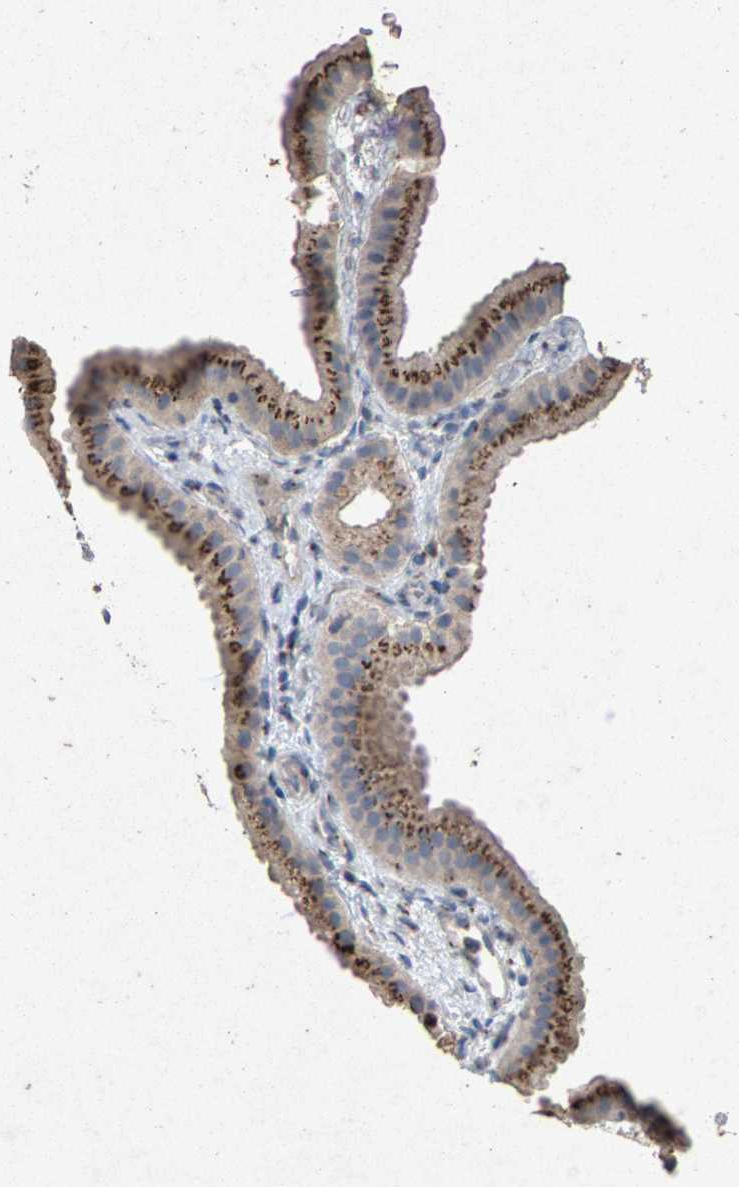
{"staining": {"intensity": "strong", "quantity": ">75%", "location": "cytoplasmic/membranous"}, "tissue": "gallbladder", "cell_type": "Glandular cells", "image_type": "normal", "snomed": [{"axis": "morphology", "description": "Normal tissue, NOS"}, {"axis": "topography", "description": "Gallbladder"}], "caption": "Protein staining of unremarkable gallbladder demonstrates strong cytoplasmic/membranous expression in about >75% of glandular cells. (brown staining indicates protein expression, while blue staining denotes nuclei).", "gene": "MAN2A1", "patient": {"sex": "female", "age": 64}}